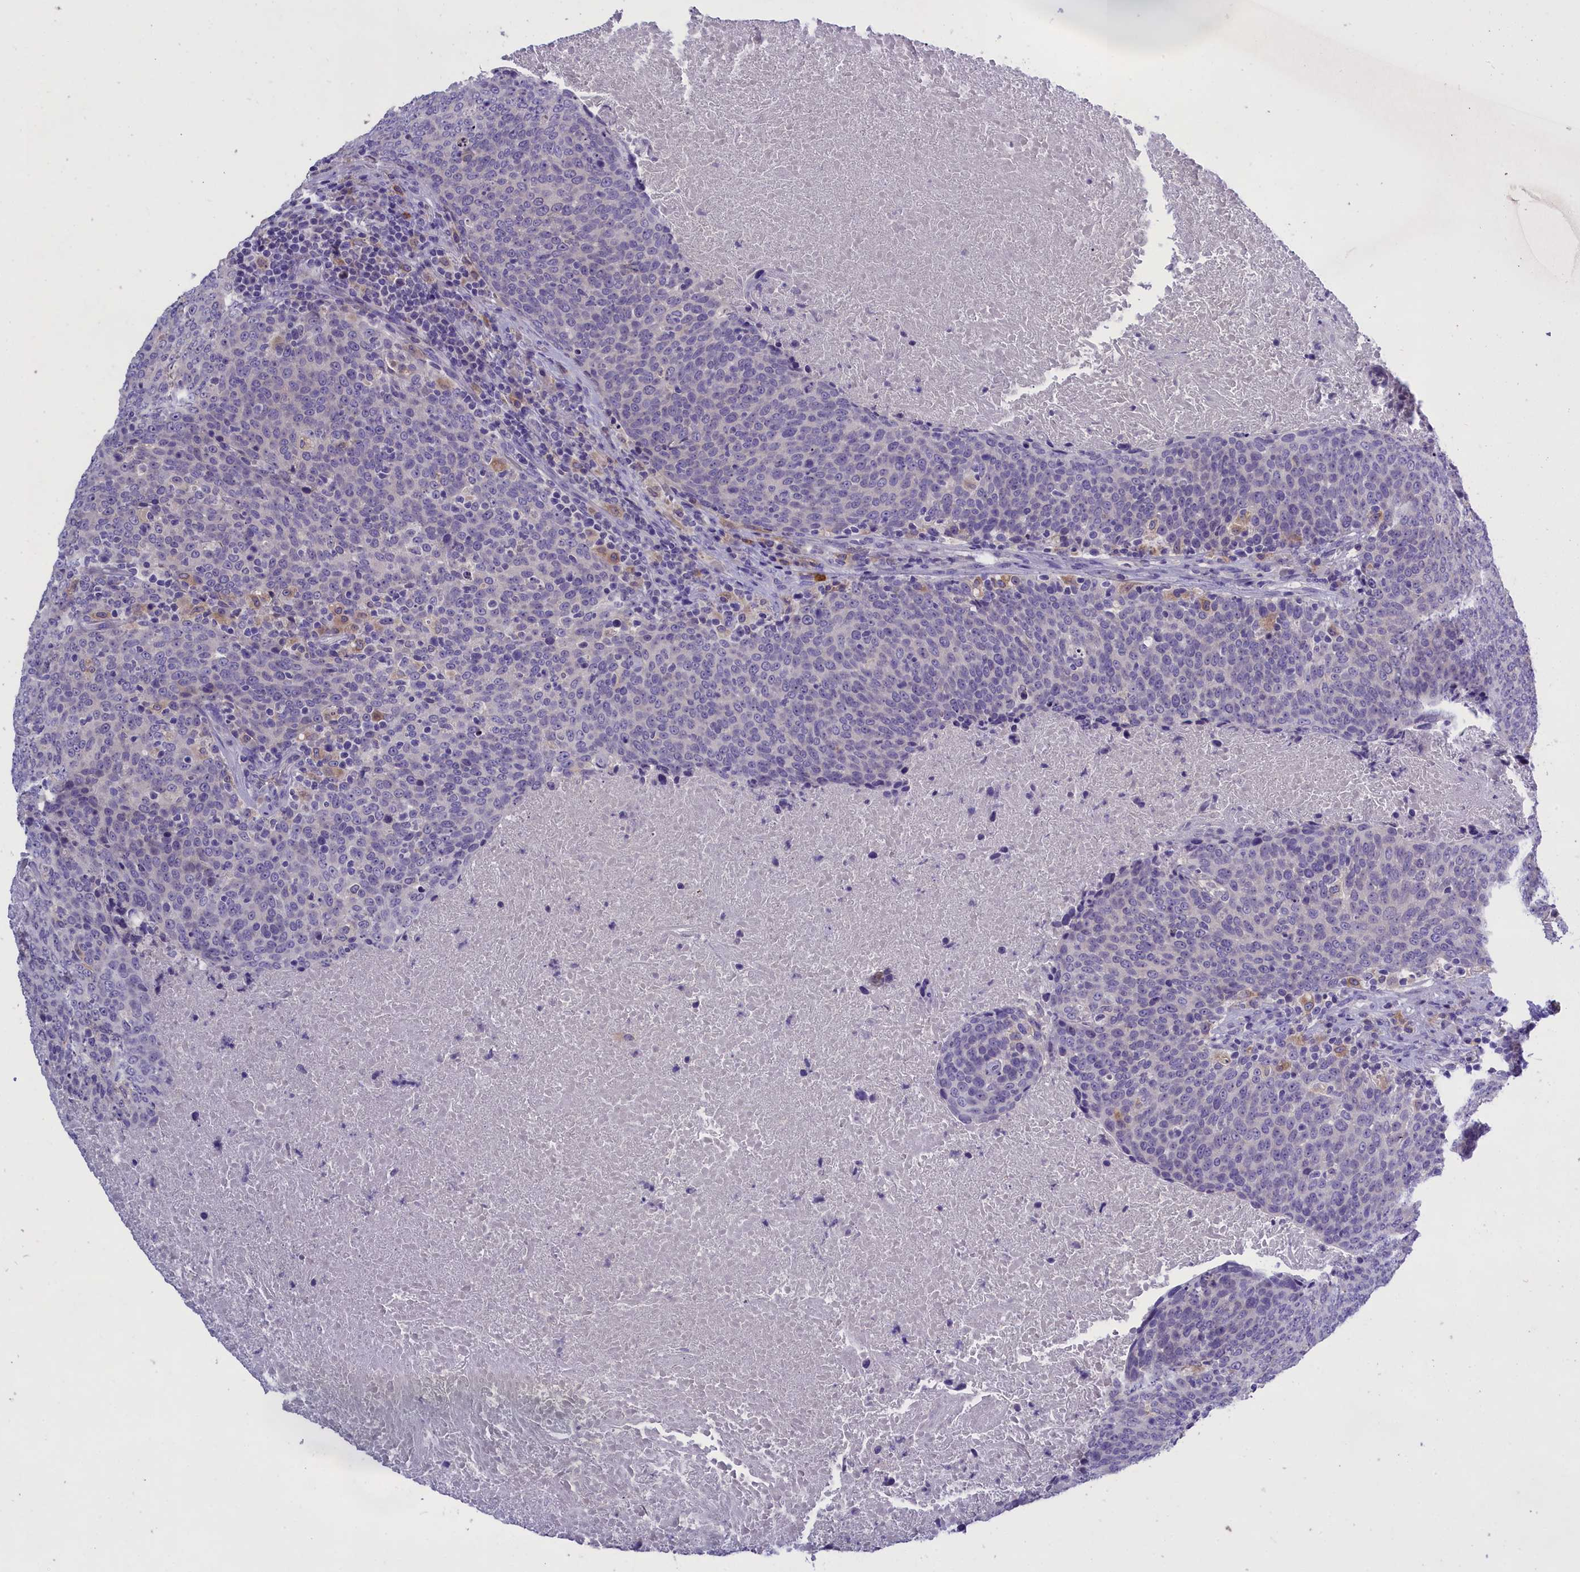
{"staining": {"intensity": "negative", "quantity": "none", "location": "none"}, "tissue": "head and neck cancer", "cell_type": "Tumor cells", "image_type": "cancer", "snomed": [{"axis": "morphology", "description": "Squamous cell carcinoma, NOS"}, {"axis": "morphology", "description": "Squamous cell carcinoma, metastatic, NOS"}, {"axis": "topography", "description": "Lymph node"}, {"axis": "topography", "description": "Head-Neck"}], "caption": "The IHC image has no significant expression in tumor cells of head and neck cancer (metastatic squamous cell carcinoma) tissue.", "gene": "ENPP6", "patient": {"sex": "male", "age": 62}}